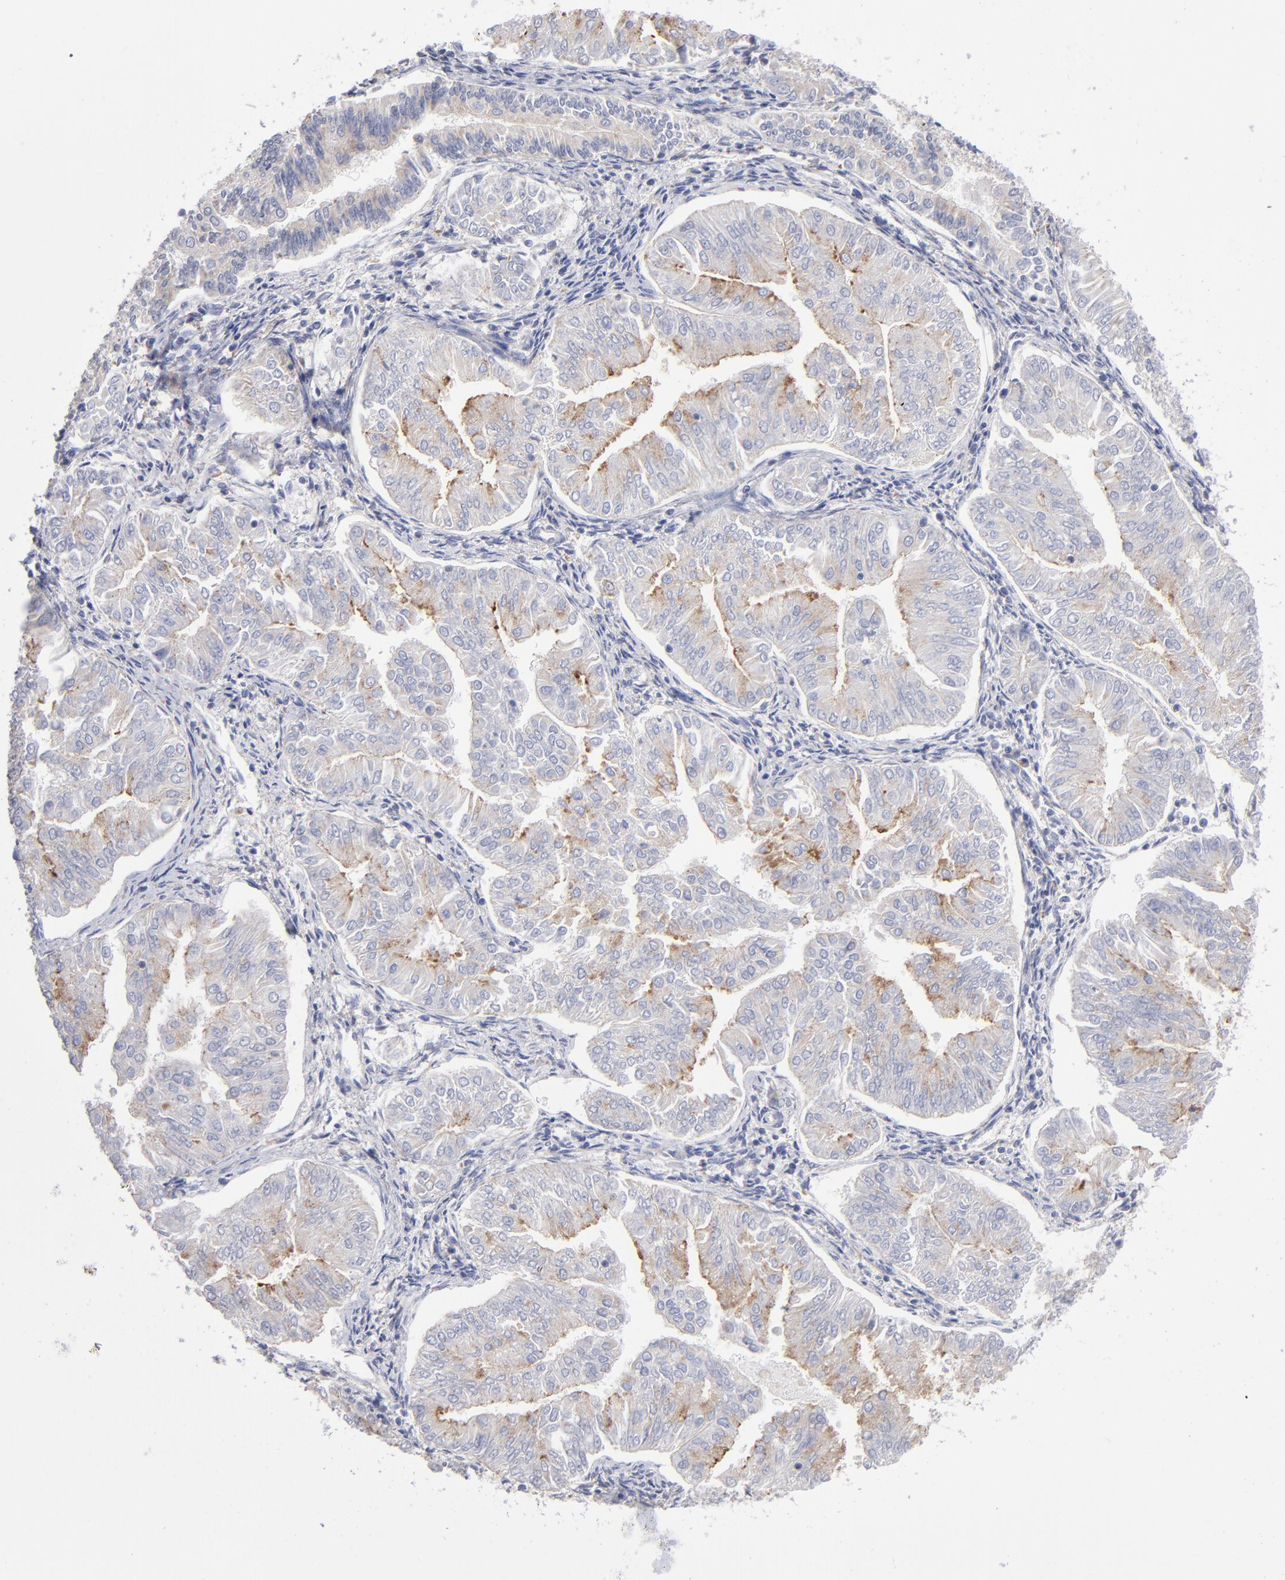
{"staining": {"intensity": "moderate", "quantity": "25%-75%", "location": "cytoplasmic/membranous"}, "tissue": "endometrial cancer", "cell_type": "Tumor cells", "image_type": "cancer", "snomed": [{"axis": "morphology", "description": "Adenocarcinoma, NOS"}, {"axis": "topography", "description": "Endometrium"}], "caption": "Immunohistochemical staining of human endometrial adenocarcinoma reveals medium levels of moderate cytoplasmic/membranous staining in about 25%-75% of tumor cells. (Brightfield microscopy of DAB IHC at high magnification).", "gene": "RRAGB", "patient": {"sex": "female", "age": 53}}